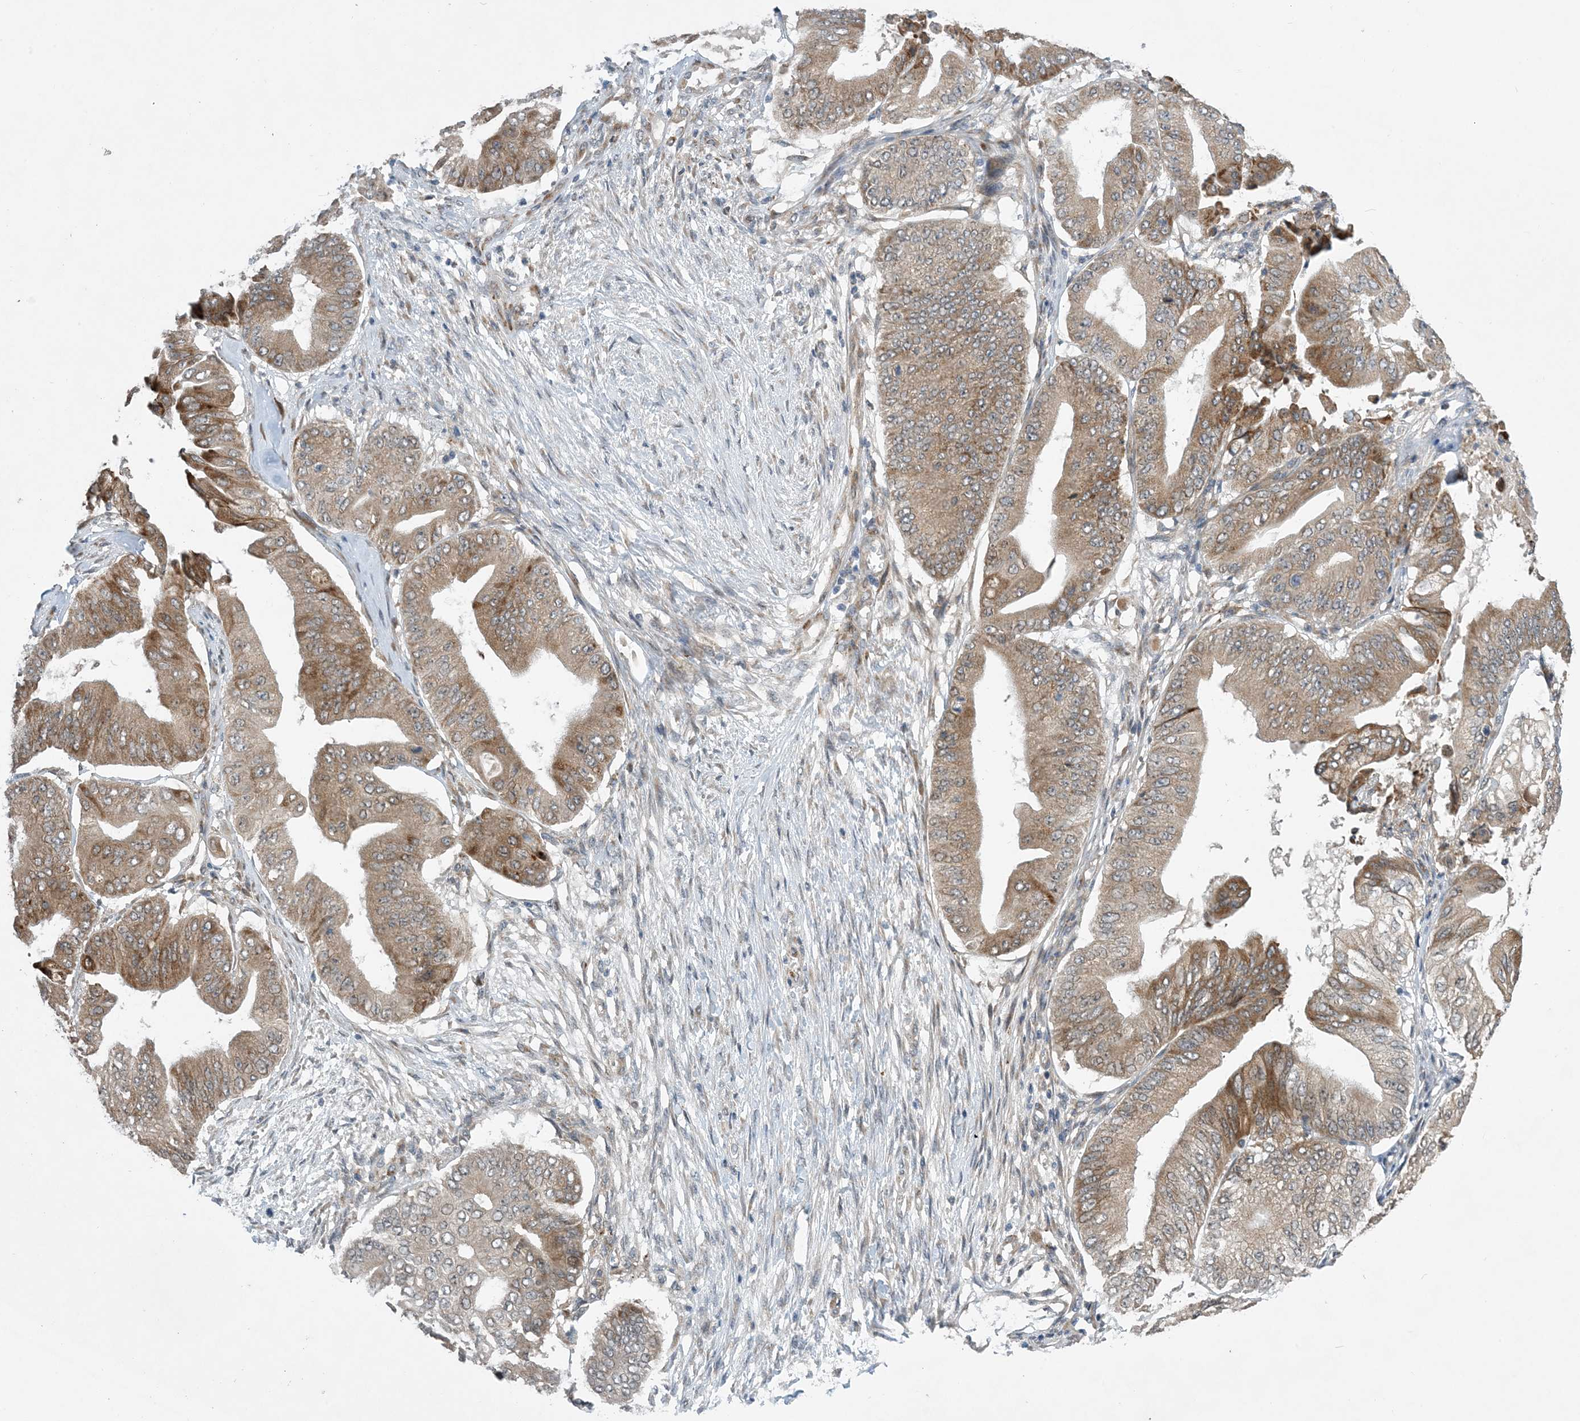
{"staining": {"intensity": "moderate", "quantity": "25%-75%", "location": "cytoplasmic/membranous"}, "tissue": "pancreatic cancer", "cell_type": "Tumor cells", "image_type": "cancer", "snomed": [{"axis": "morphology", "description": "Adenocarcinoma, NOS"}, {"axis": "topography", "description": "Pancreas"}], "caption": "About 25%-75% of tumor cells in pancreatic cancer (adenocarcinoma) show moderate cytoplasmic/membranous protein positivity as visualized by brown immunohistochemical staining.", "gene": "PHOSPHO2", "patient": {"sex": "female", "age": 77}}